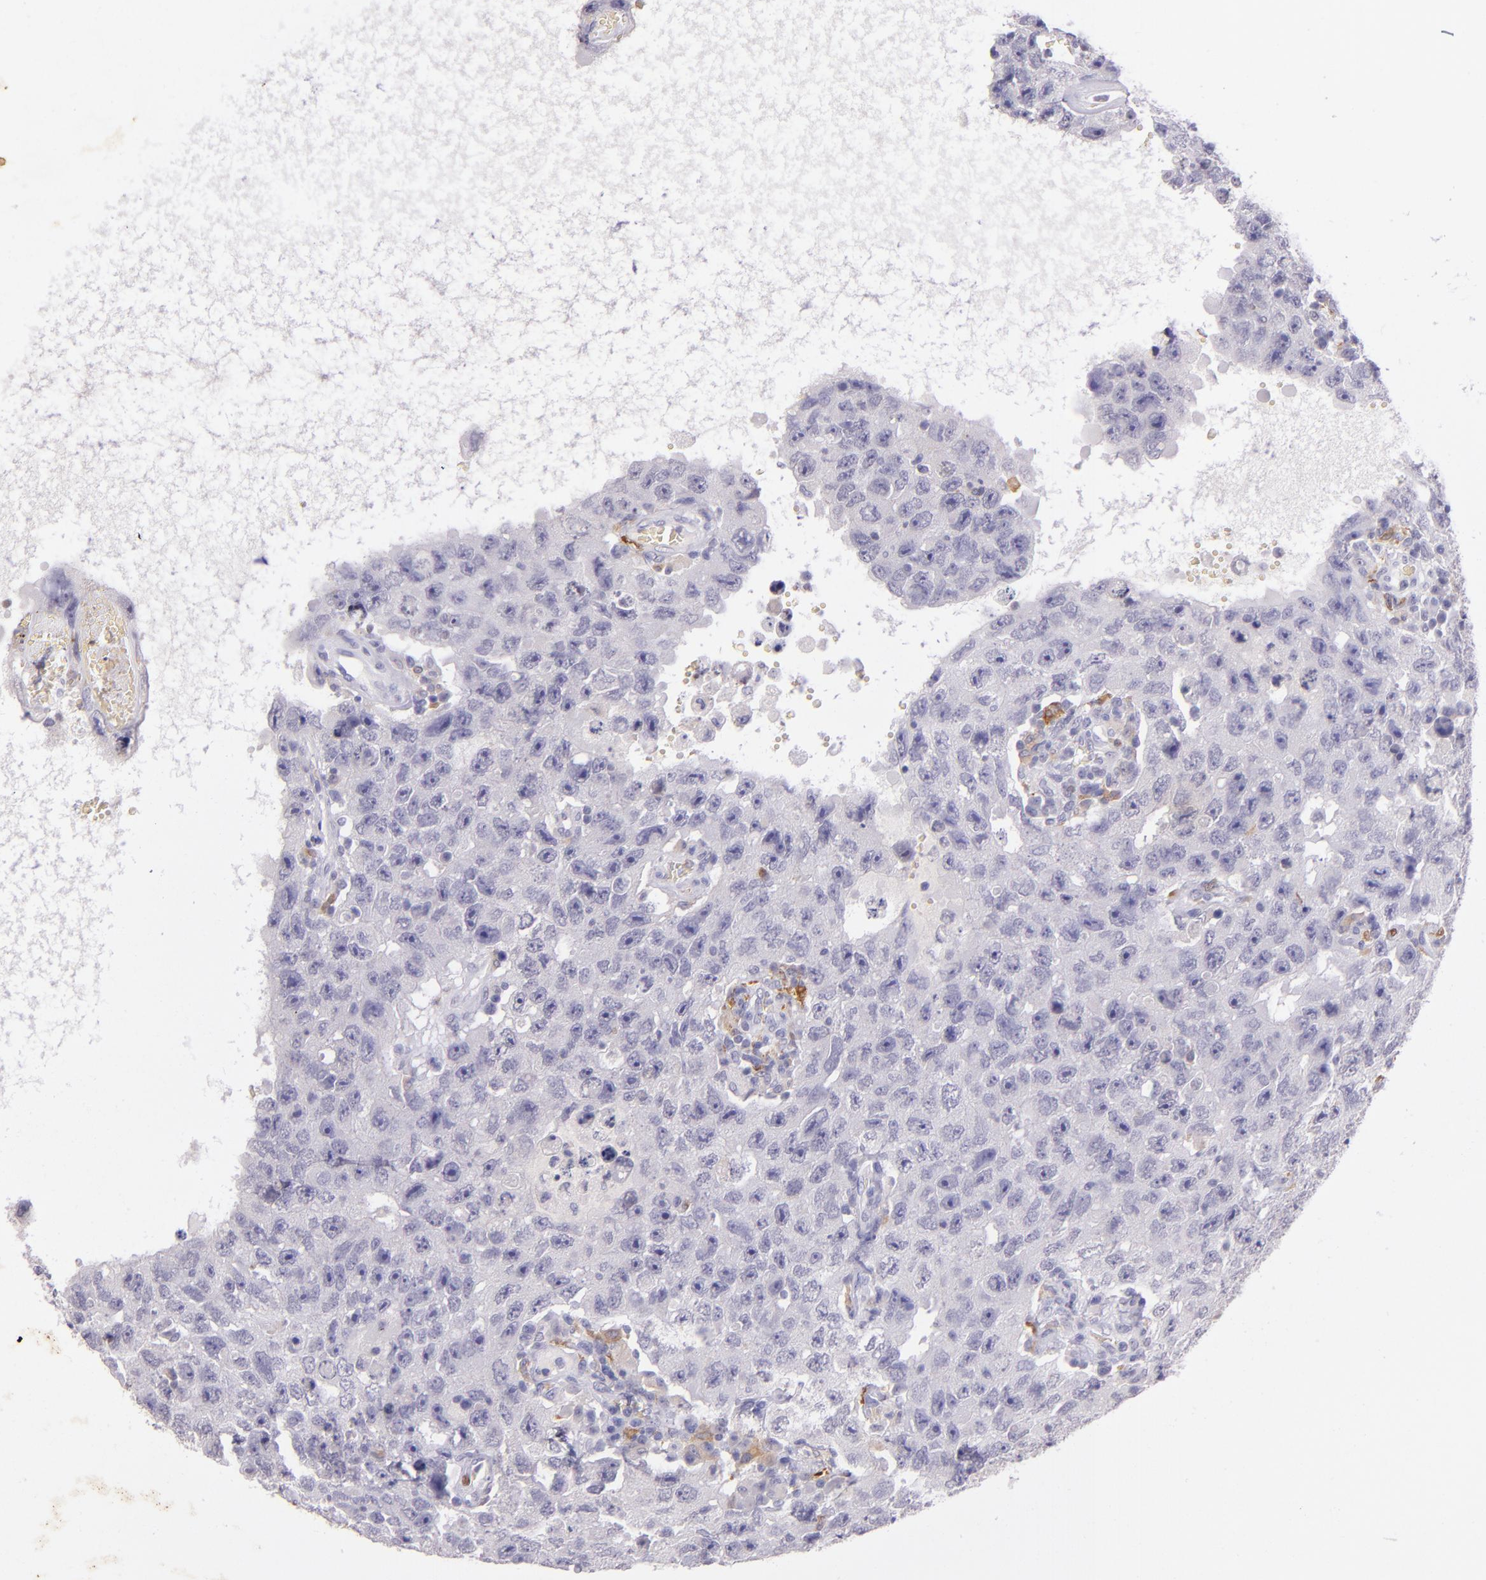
{"staining": {"intensity": "strong", "quantity": "<25%", "location": "cytoplasmic/membranous"}, "tissue": "testis cancer", "cell_type": "Tumor cells", "image_type": "cancer", "snomed": [{"axis": "morphology", "description": "Carcinoma, Embryonal, NOS"}, {"axis": "topography", "description": "Testis"}], "caption": "Immunohistochemistry (IHC) photomicrograph of testis embryonal carcinoma stained for a protein (brown), which shows medium levels of strong cytoplasmic/membranous expression in about <25% of tumor cells.", "gene": "RTN1", "patient": {"sex": "male", "age": 26}}